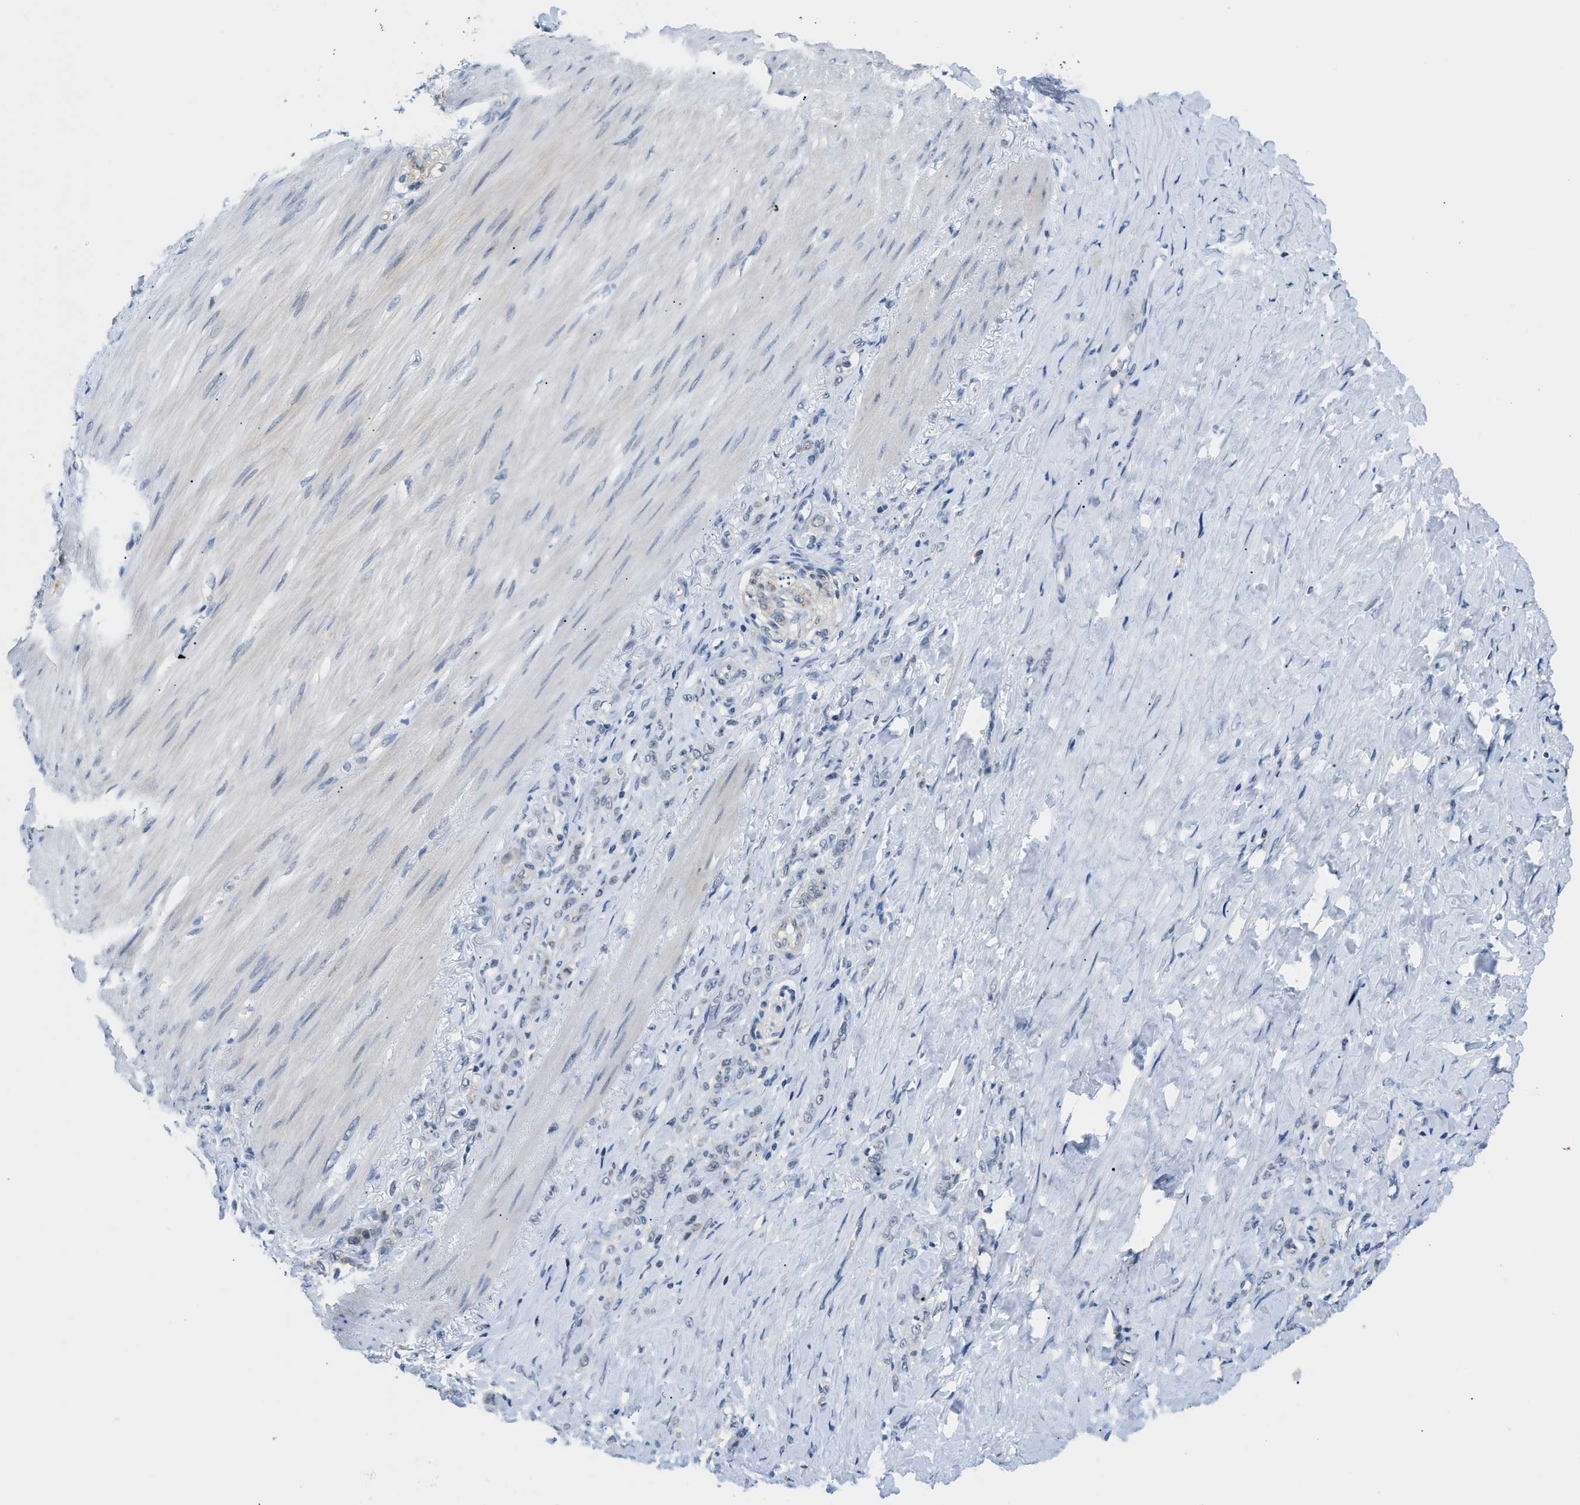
{"staining": {"intensity": "negative", "quantity": "none", "location": "none"}, "tissue": "stomach cancer", "cell_type": "Tumor cells", "image_type": "cancer", "snomed": [{"axis": "morphology", "description": "Adenocarcinoma, NOS"}, {"axis": "topography", "description": "Stomach"}], "caption": "There is no significant staining in tumor cells of stomach cancer (adenocarcinoma). (IHC, brightfield microscopy, high magnification).", "gene": "PSAT1", "patient": {"sex": "male", "age": 82}}